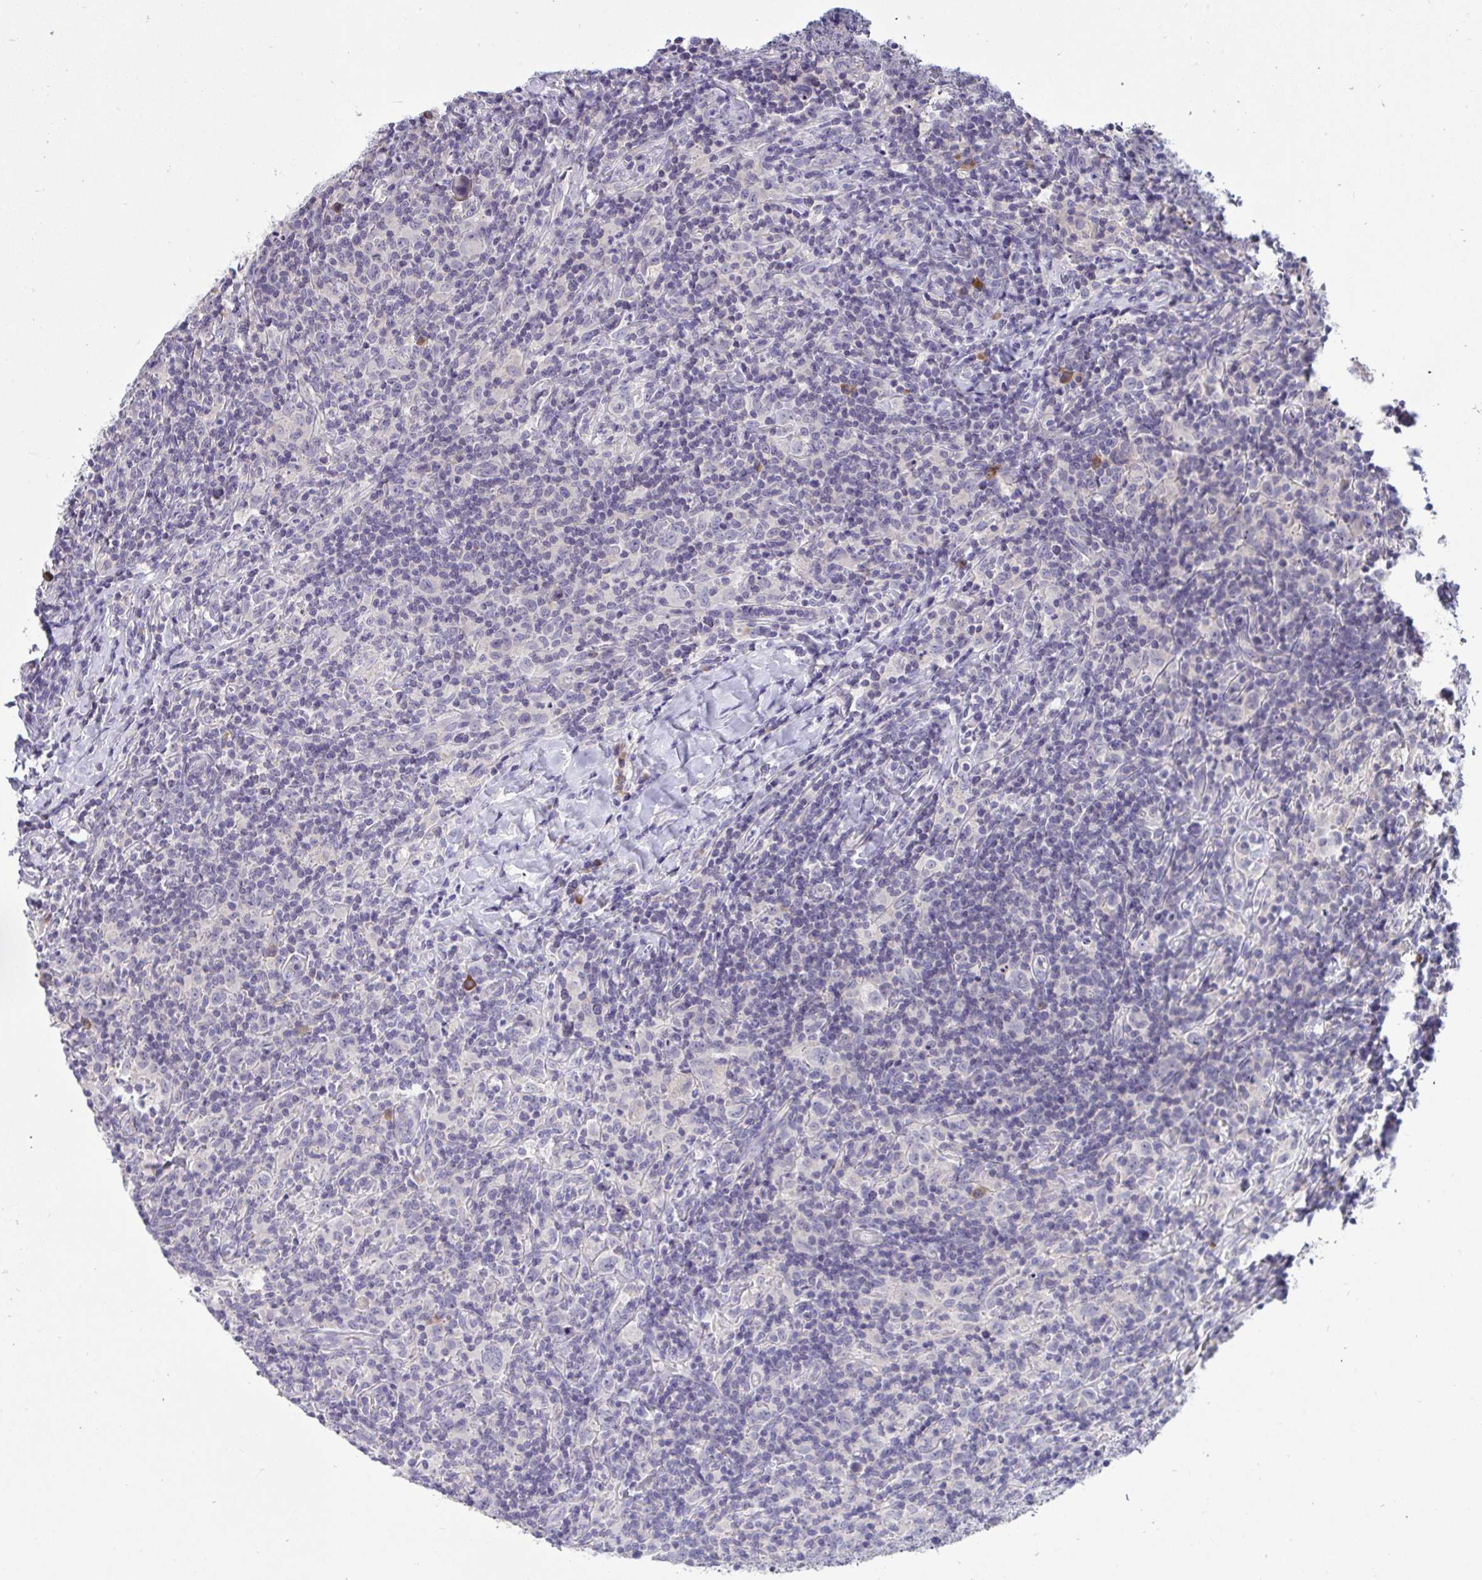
{"staining": {"intensity": "negative", "quantity": "none", "location": "none"}, "tissue": "lymphoma", "cell_type": "Tumor cells", "image_type": "cancer", "snomed": [{"axis": "morphology", "description": "Hodgkin's disease, NOS"}, {"axis": "topography", "description": "Lymph node"}], "caption": "Tumor cells are negative for protein expression in human Hodgkin's disease. (IHC, brightfield microscopy, high magnification).", "gene": "TMEM41A", "patient": {"sex": "female", "age": 18}}